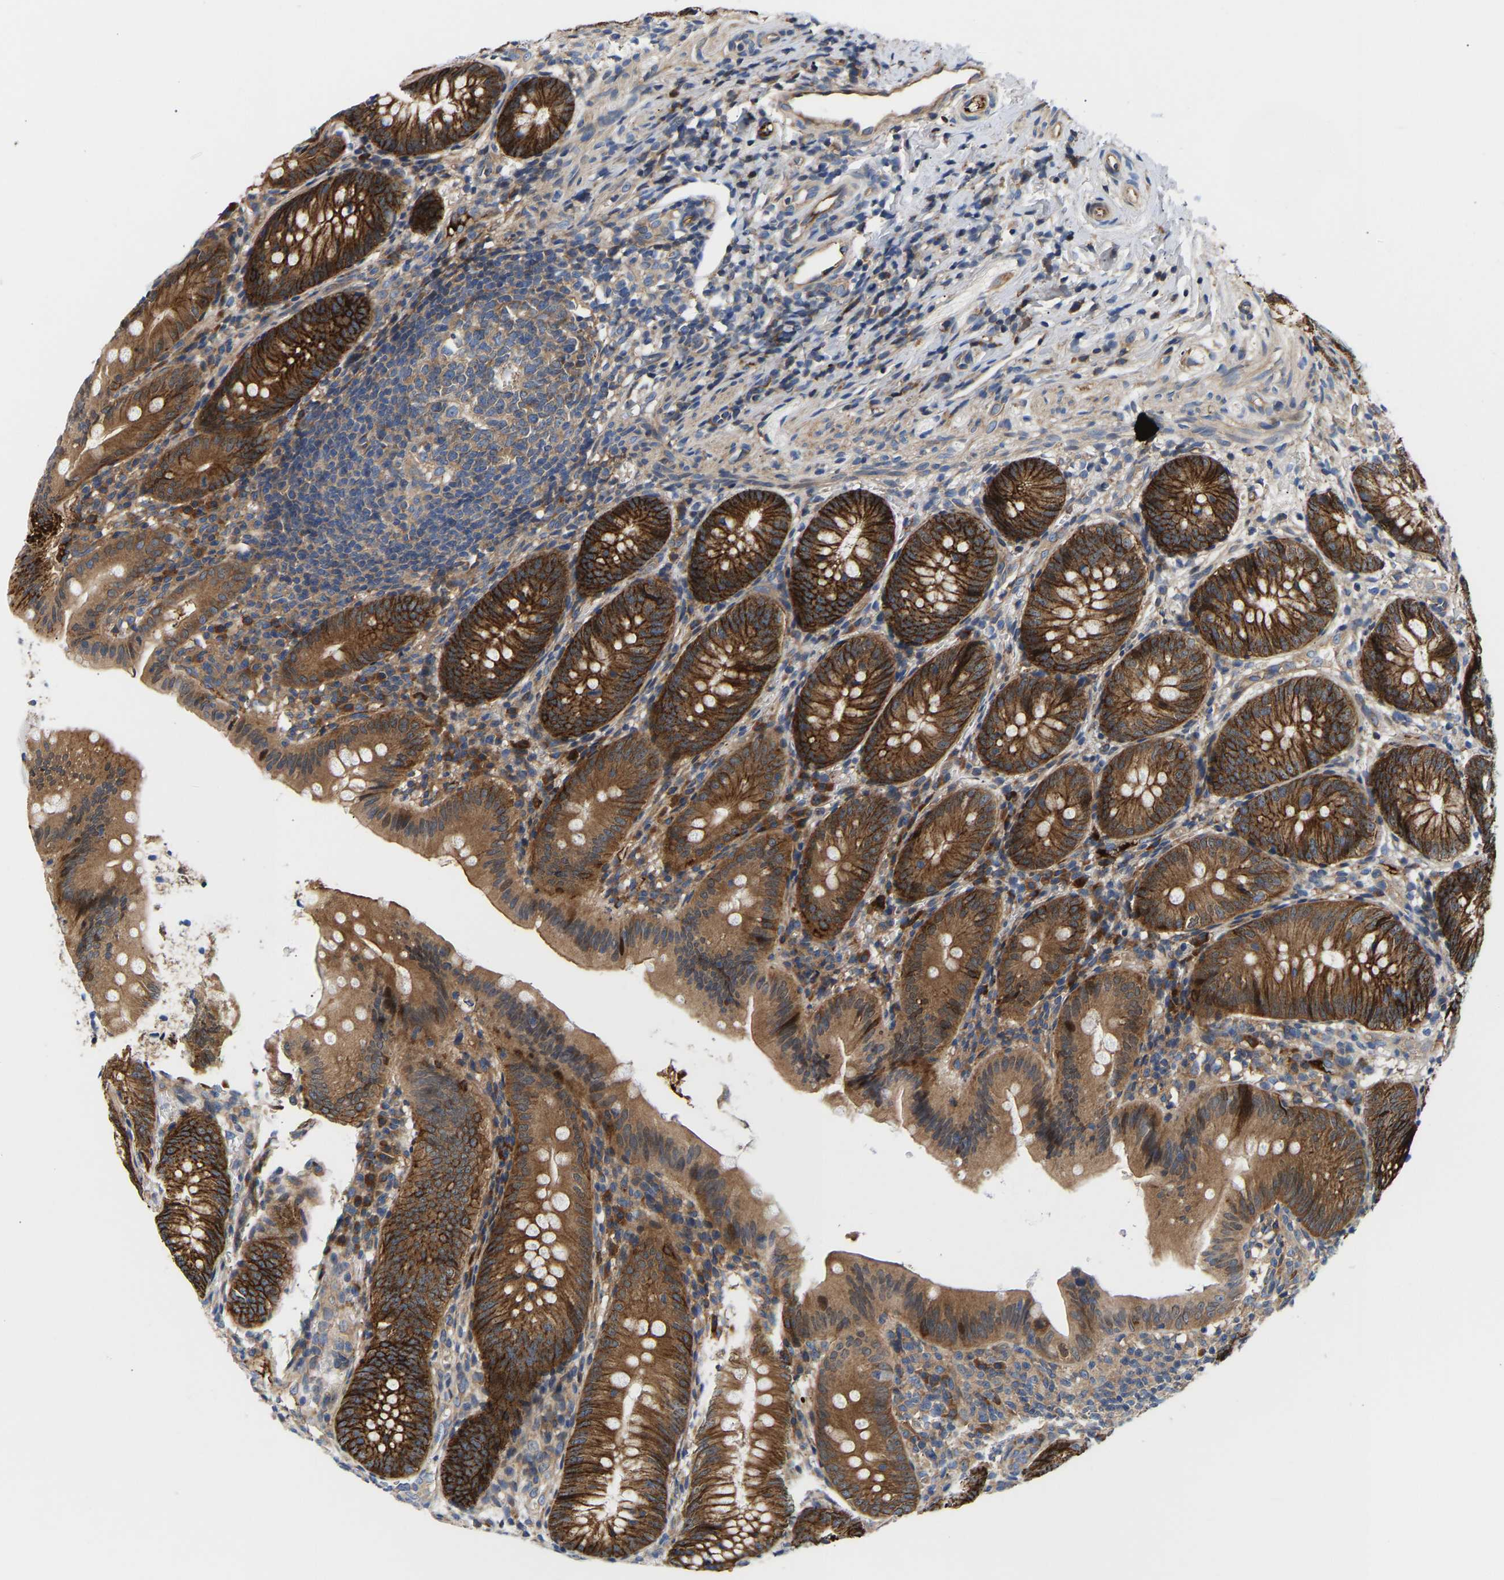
{"staining": {"intensity": "strong", "quantity": ">75%", "location": "cytoplasmic/membranous"}, "tissue": "appendix", "cell_type": "Glandular cells", "image_type": "normal", "snomed": [{"axis": "morphology", "description": "Normal tissue, NOS"}, {"axis": "topography", "description": "Appendix"}], "caption": "IHC staining of benign appendix, which shows high levels of strong cytoplasmic/membranous expression in about >75% of glandular cells indicating strong cytoplasmic/membranous protein expression. The staining was performed using DAB (brown) for protein detection and nuclei were counterstained in hematoxylin (blue).", "gene": "AIMP2", "patient": {"sex": "male", "age": 1}}